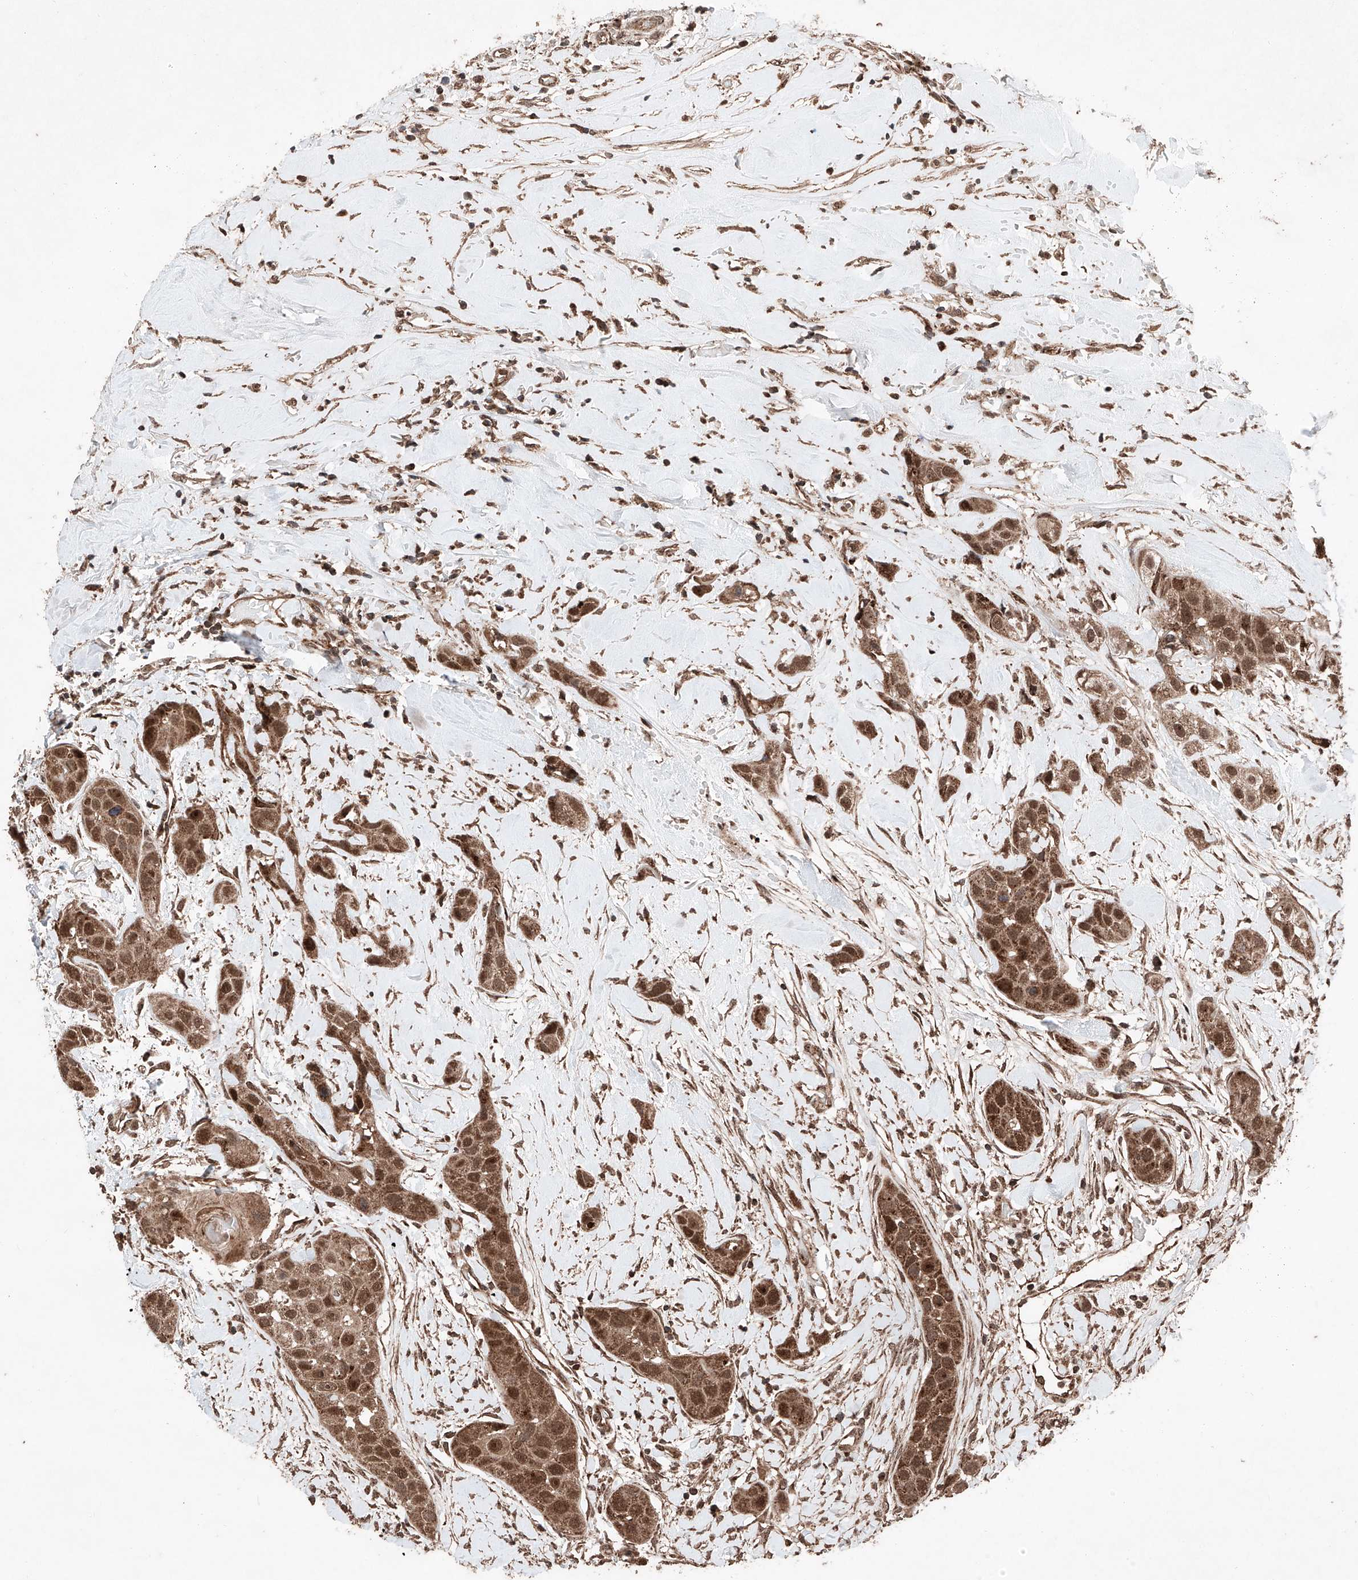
{"staining": {"intensity": "moderate", "quantity": ">75%", "location": "cytoplasmic/membranous,nuclear"}, "tissue": "head and neck cancer", "cell_type": "Tumor cells", "image_type": "cancer", "snomed": [{"axis": "morphology", "description": "Normal tissue, NOS"}, {"axis": "morphology", "description": "Squamous cell carcinoma, NOS"}, {"axis": "topography", "description": "Skeletal muscle"}, {"axis": "topography", "description": "Head-Neck"}], "caption": "This histopathology image displays immunohistochemistry staining of head and neck cancer, with medium moderate cytoplasmic/membranous and nuclear positivity in about >75% of tumor cells.", "gene": "ZSCAN29", "patient": {"sex": "male", "age": 51}}